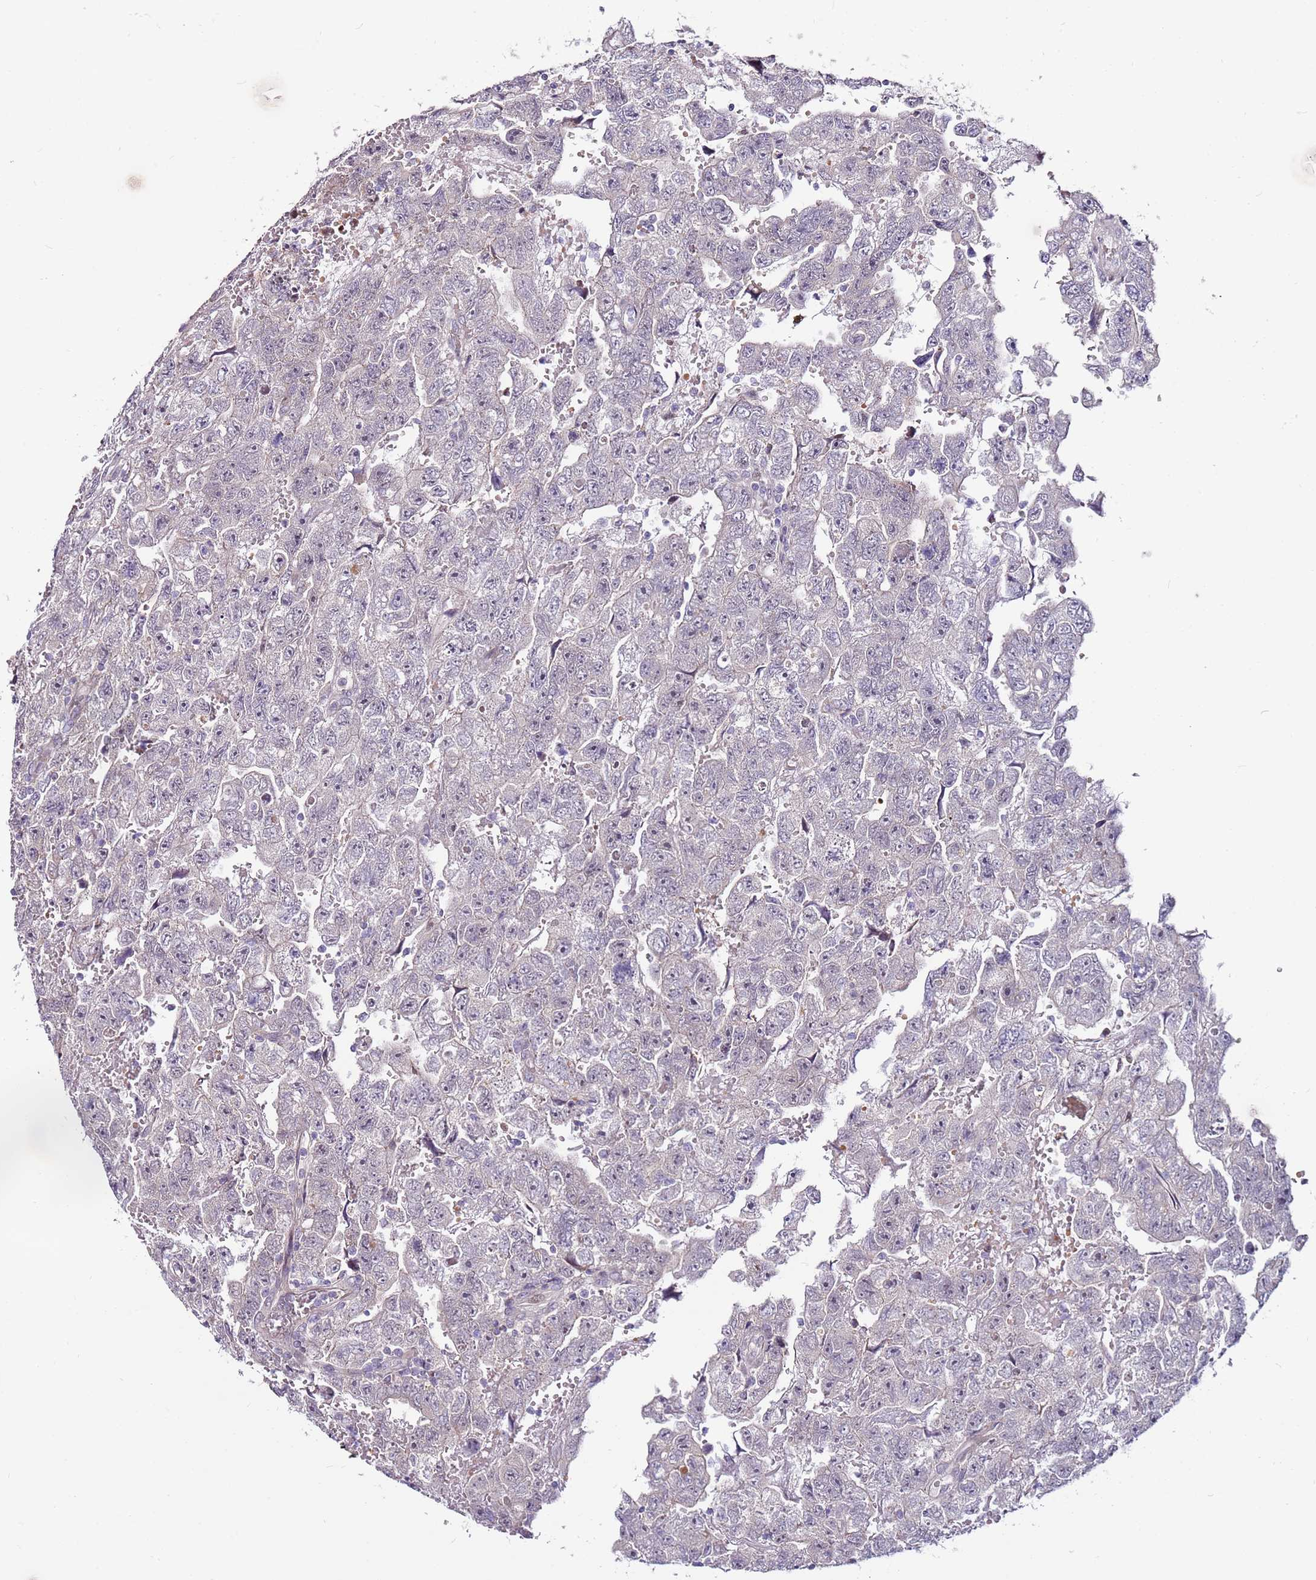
{"staining": {"intensity": "negative", "quantity": "none", "location": "none"}, "tissue": "testis cancer", "cell_type": "Tumor cells", "image_type": "cancer", "snomed": [{"axis": "morphology", "description": "Carcinoma, Embryonal, NOS"}, {"axis": "topography", "description": "Testis"}], "caption": "This is an immunohistochemistry micrograph of testis cancer. There is no expression in tumor cells.", "gene": "MTG2", "patient": {"sex": "male", "age": 45}}